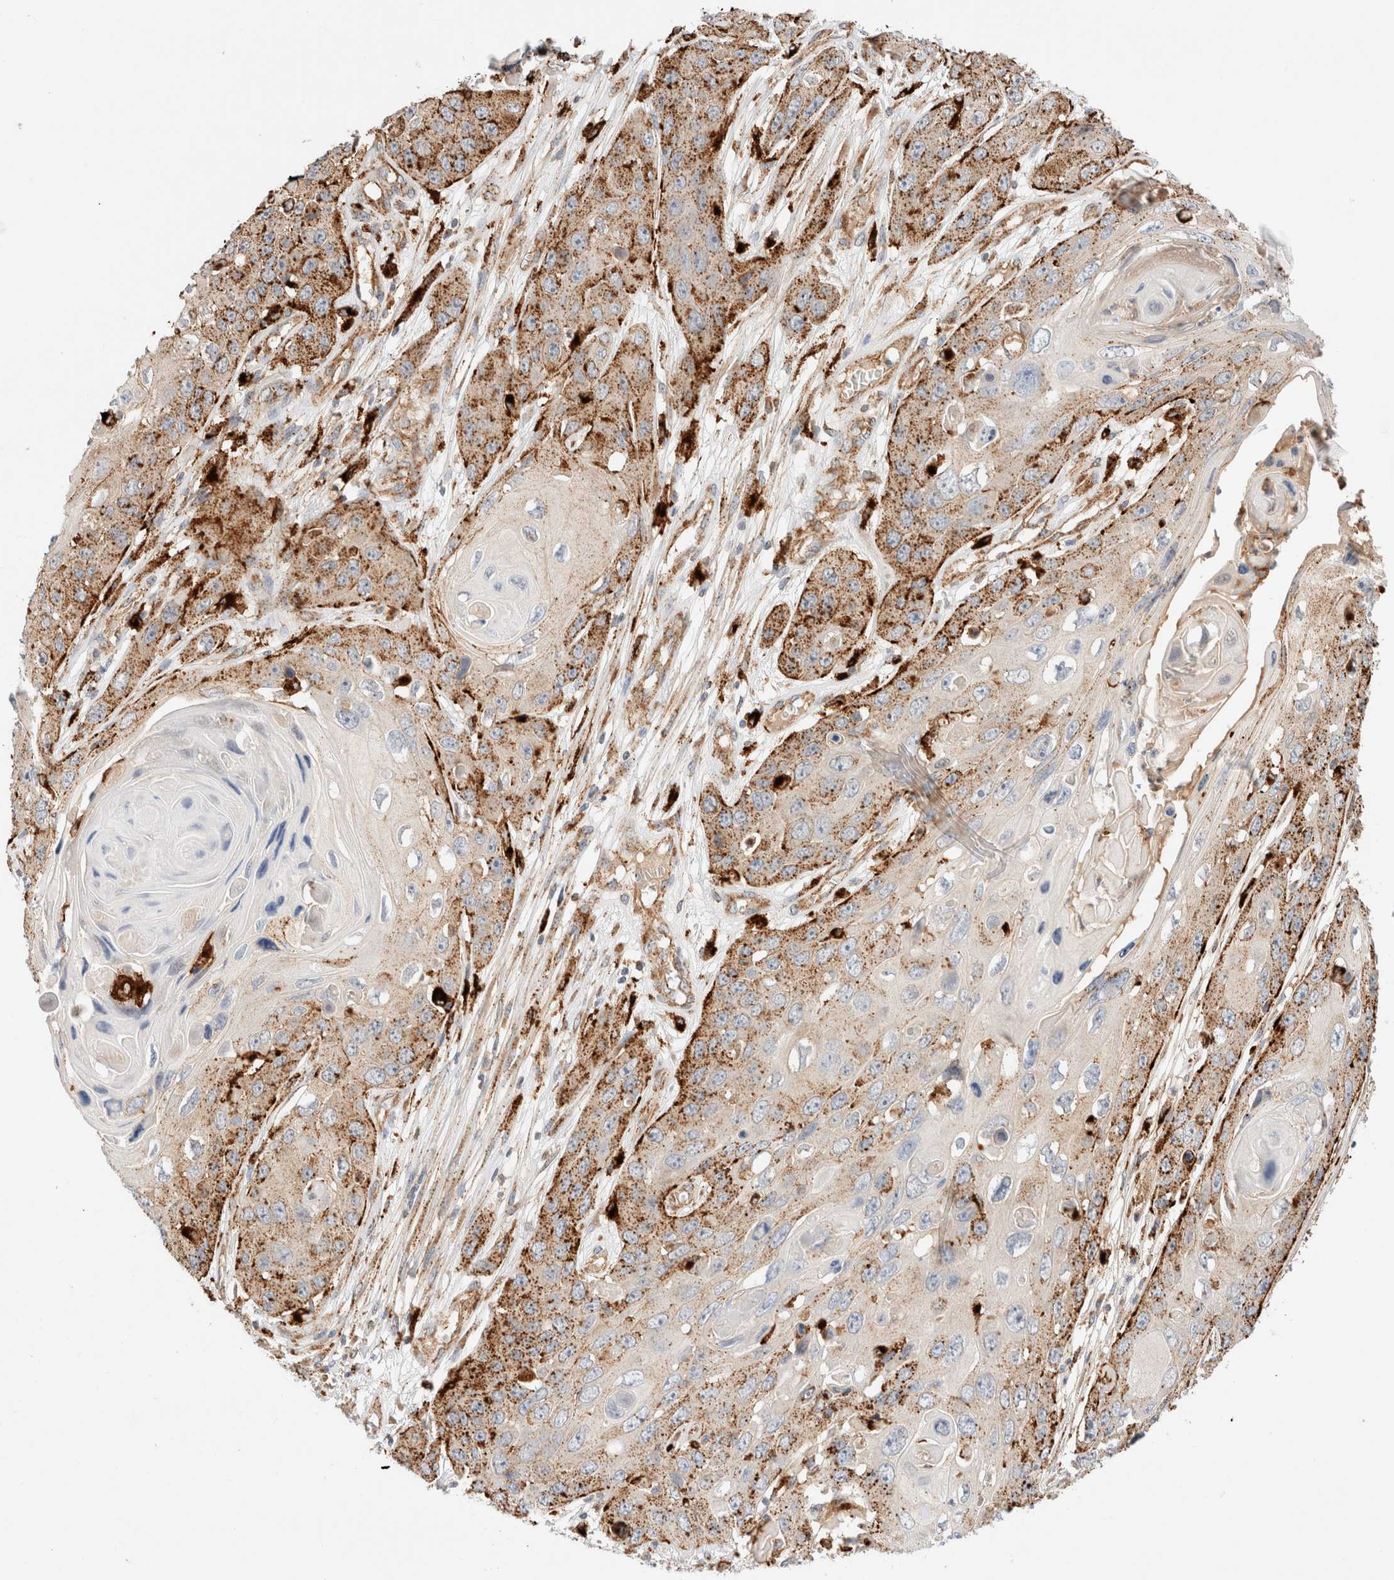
{"staining": {"intensity": "moderate", "quantity": ">75%", "location": "cytoplasmic/membranous"}, "tissue": "skin cancer", "cell_type": "Tumor cells", "image_type": "cancer", "snomed": [{"axis": "morphology", "description": "Squamous cell carcinoma, NOS"}, {"axis": "topography", "description": "Skin"}], "caption": "The histopathology image displays staining of skin cancer, revealing moderate cytoplasmic/membranous protein positivity (brown color) within tumor cells.", "gene": "RABEPK", "patient": {"sex": "male", "age": 55}}